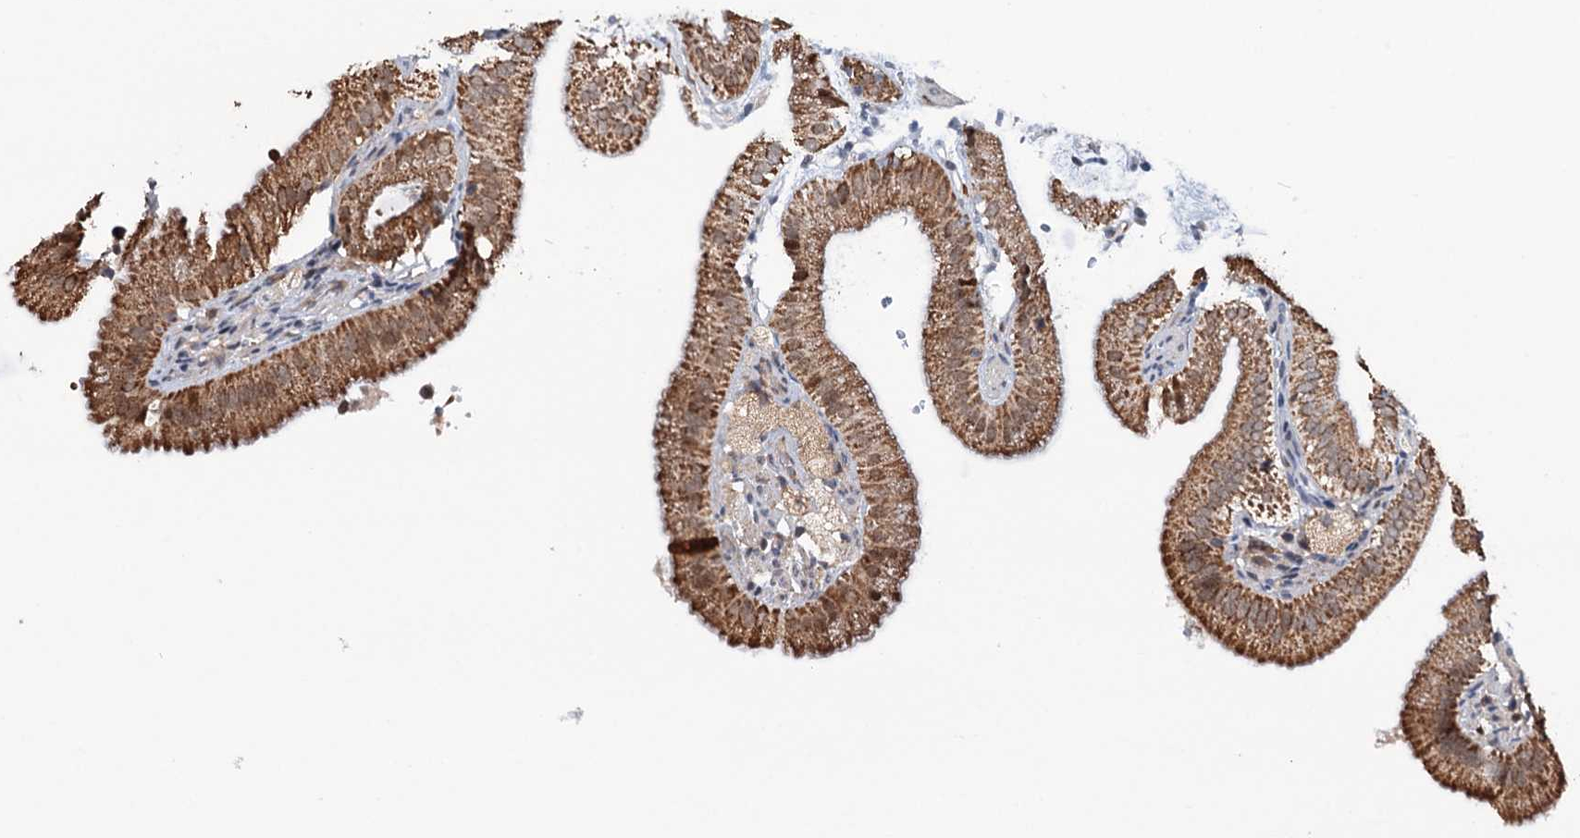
{"staining": {"intensity": "moderate", "quantity": ">75%", "location": "cytoplasmic/membranous"}, "tissue": "gallbladder", "cell_type": "Glandular cells", "image_type": "normal", "snomed": [{"axis": "morphology", "description": "Normal tissue, NOS"}, {"axis": "topography", "description": "Gallbladder"}], "caption": "Glandular cells reveal medium levels of moderate cytoplasmic/membranous expression in approximately >75% of cells in normal human gallbladder.", "gene": "NCAPD2", "patient": {"sex": "male", "age": 55}}